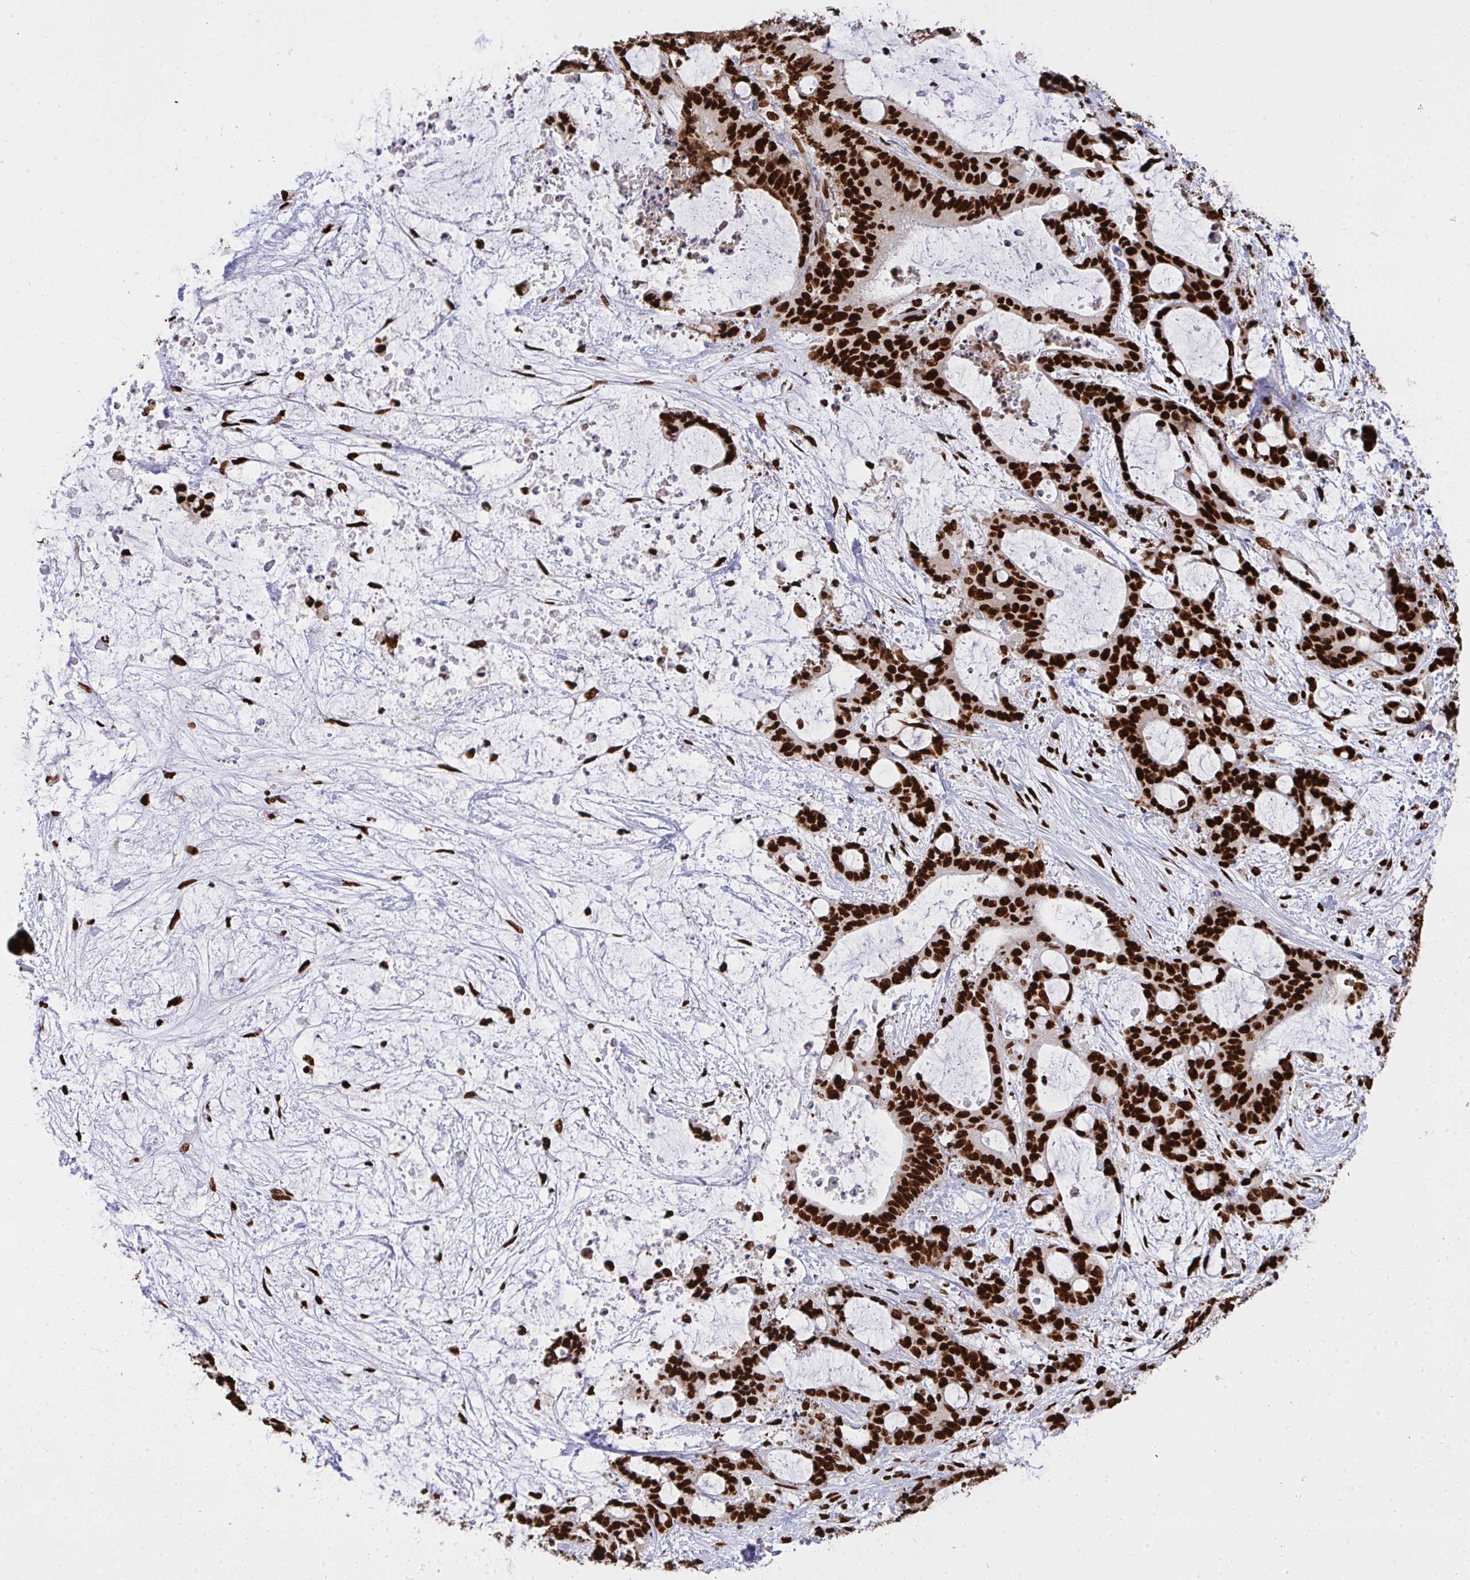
{"staining": {"intensity": "strong", "quantity": ">75%", "location": "nuclear"}, "tissue": "liver cancer", "cell_type": "Tumor cells", "image_type": "cancer", "snomed": [{"axis": "morphology", "description": "Normal tissue, NOS"}, {"axis": "morphology", "description": "Cholangiocarcinoma"}, {"axis": "topography", "description": "Liver"}, {"axis": "topography", "description": "Peripheral nerve tissue"}], "caption": "Human liver cholangiocarcinoma stained with a protein marker demonstrates strong staining in tumor cells.", "gene": "HNRNPL", "patient": {"sex": "female", "age": 73}}